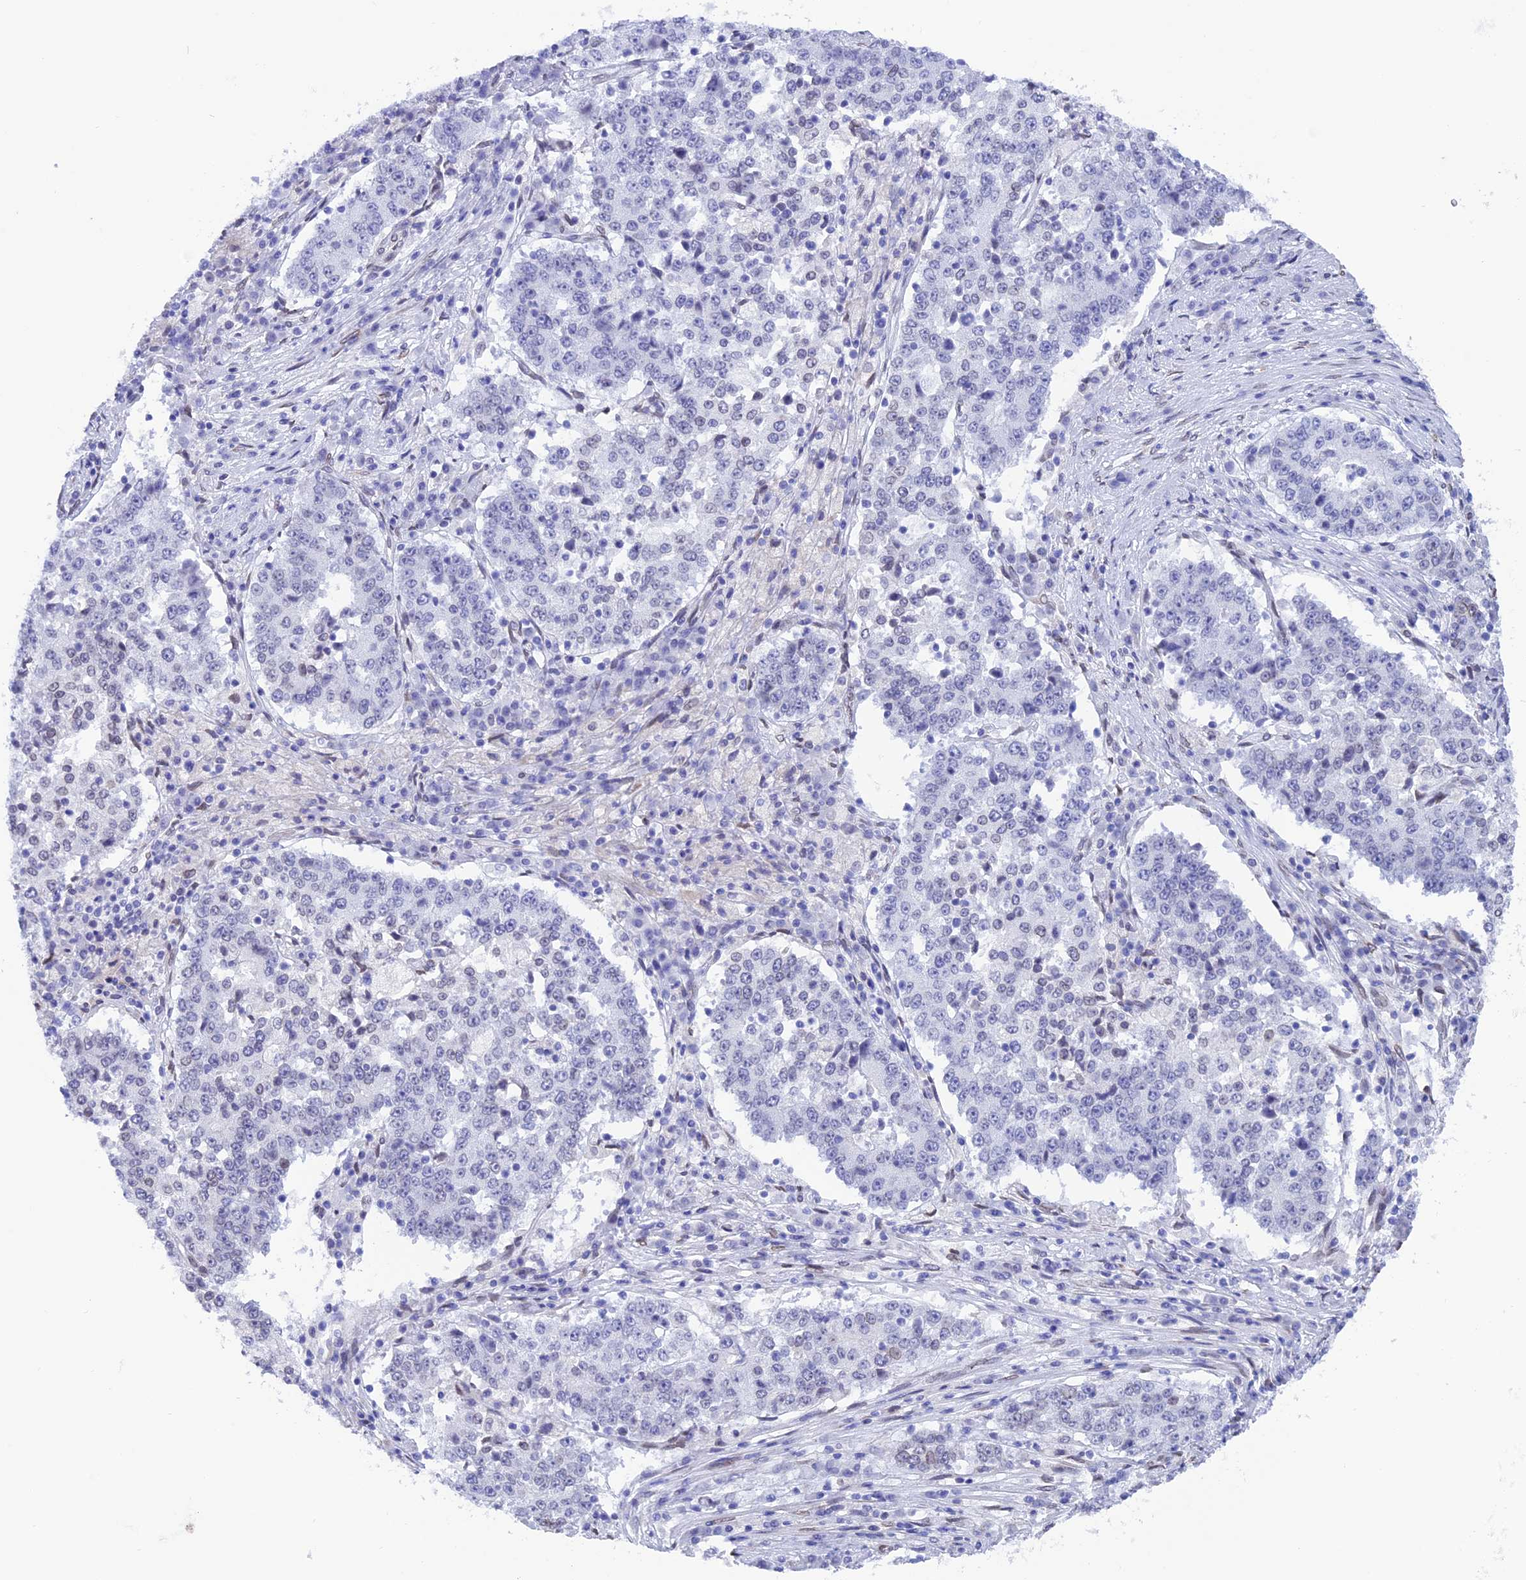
{"staining": {"intensity": "negative", "quantity": "none", "location": "none"}, "tissue": "stomach cancer", "cell_type": "Tumor cells", "image_type": "cancer", "snomed": [{"axis": "morphology", "description": "Adenocarcinoma, NOS"}, {"axis": "topography", "description": "Stomach"}], "caption": "There is no significant expression in tumor cells of stomach adenocarcinoma.", "gene": "TMPRSS7", "patient": {"sex": "male", "age": 59}}